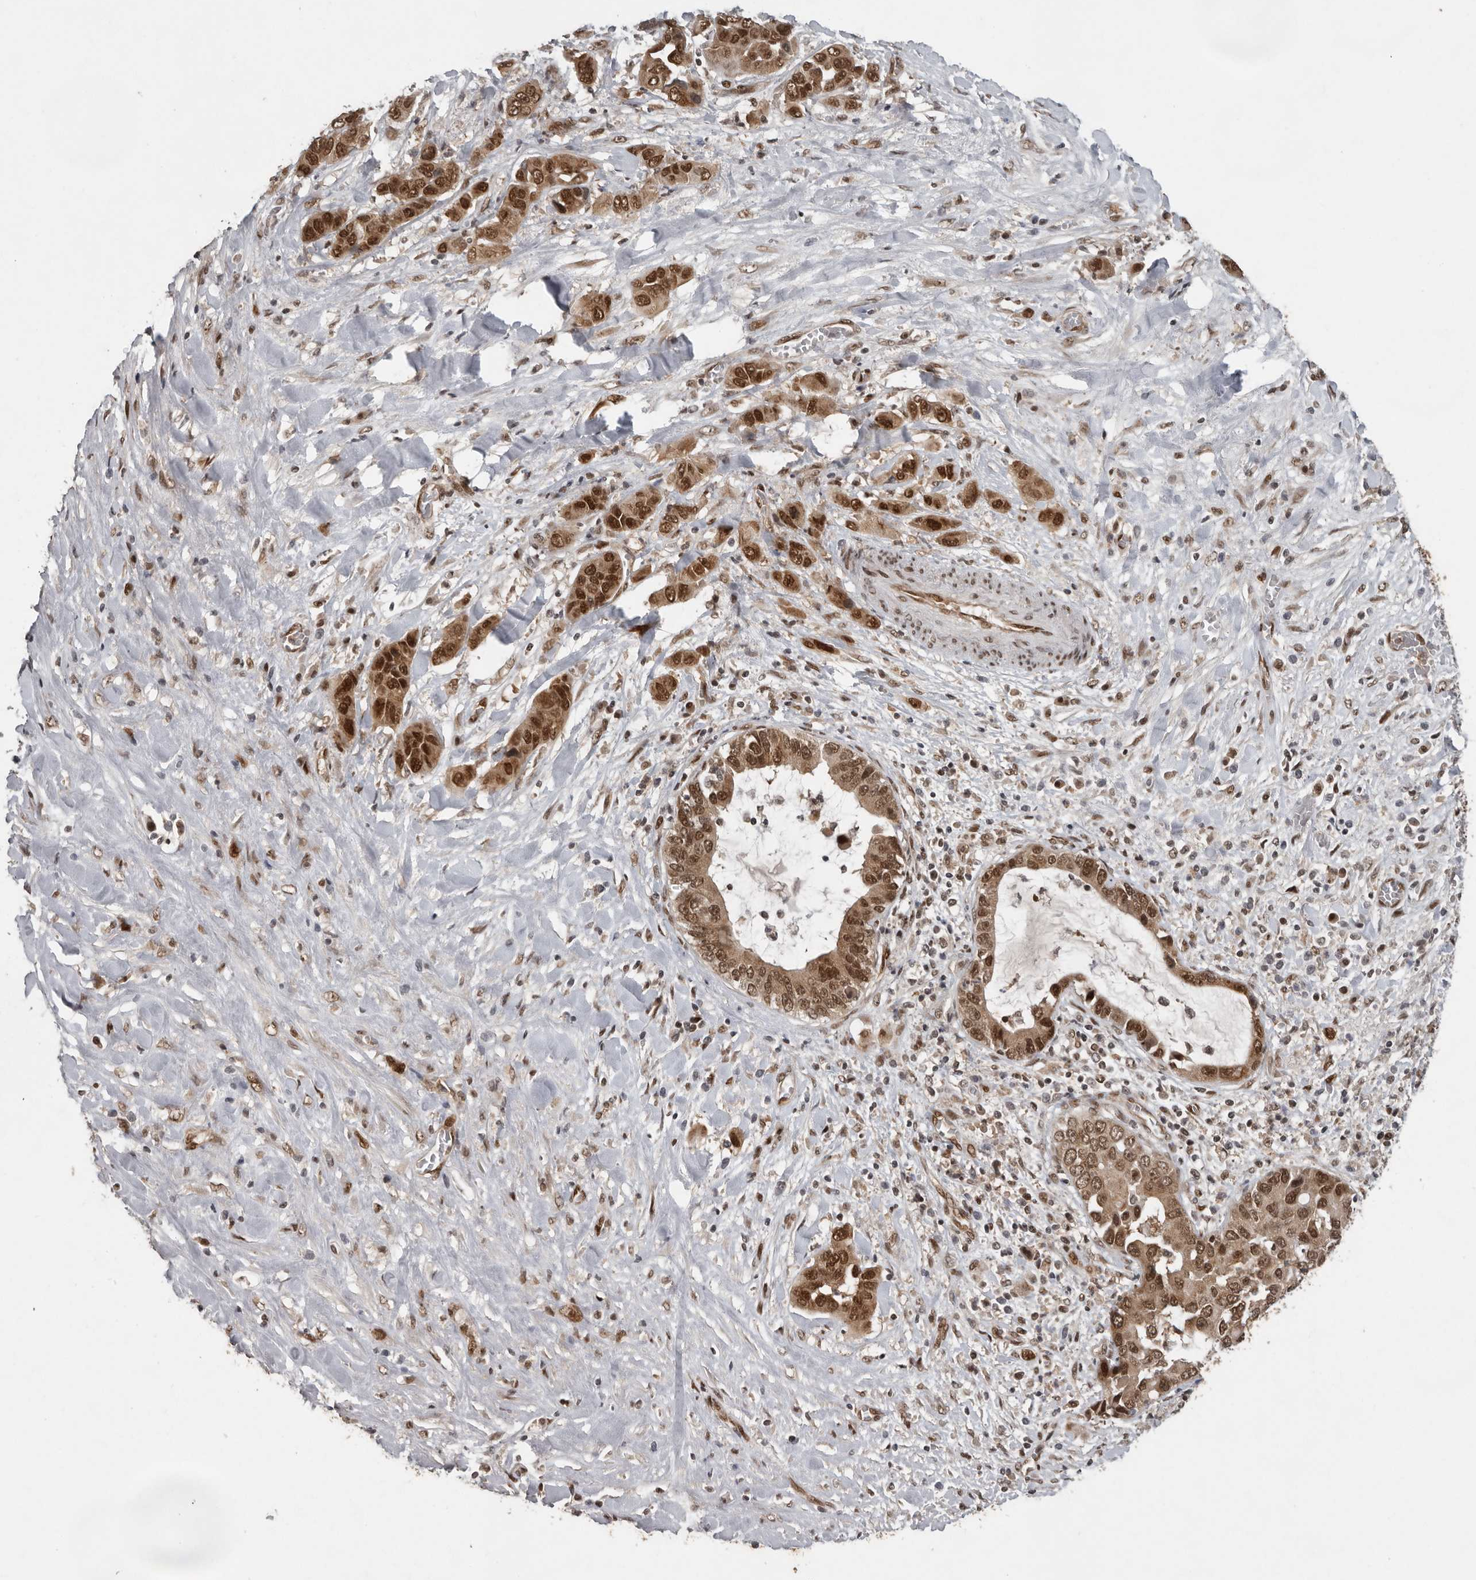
{"staining": {"intensity": "strong", "quantity": "25%-75%", "location": "cytoplasmic/membranous,nuclear"}, "tissue": "liver cancer", "cell_type": "Tumor cells", "image_type": "cancer", "snomed": [{"axis": "morphology", "description": "Cholangiocarcinoma"}, {"axis": "topography", "description": "Liver"}], "caption": "Brown immunohistochemical staining in liver cancer (cholangiocarcinoma) shows strong cytoplasmic/membranous and nuclear positivity in about 25%-75% of tumor cells.", "gene": "CDC27", "patient": {"sex": "female", "age": 52}}